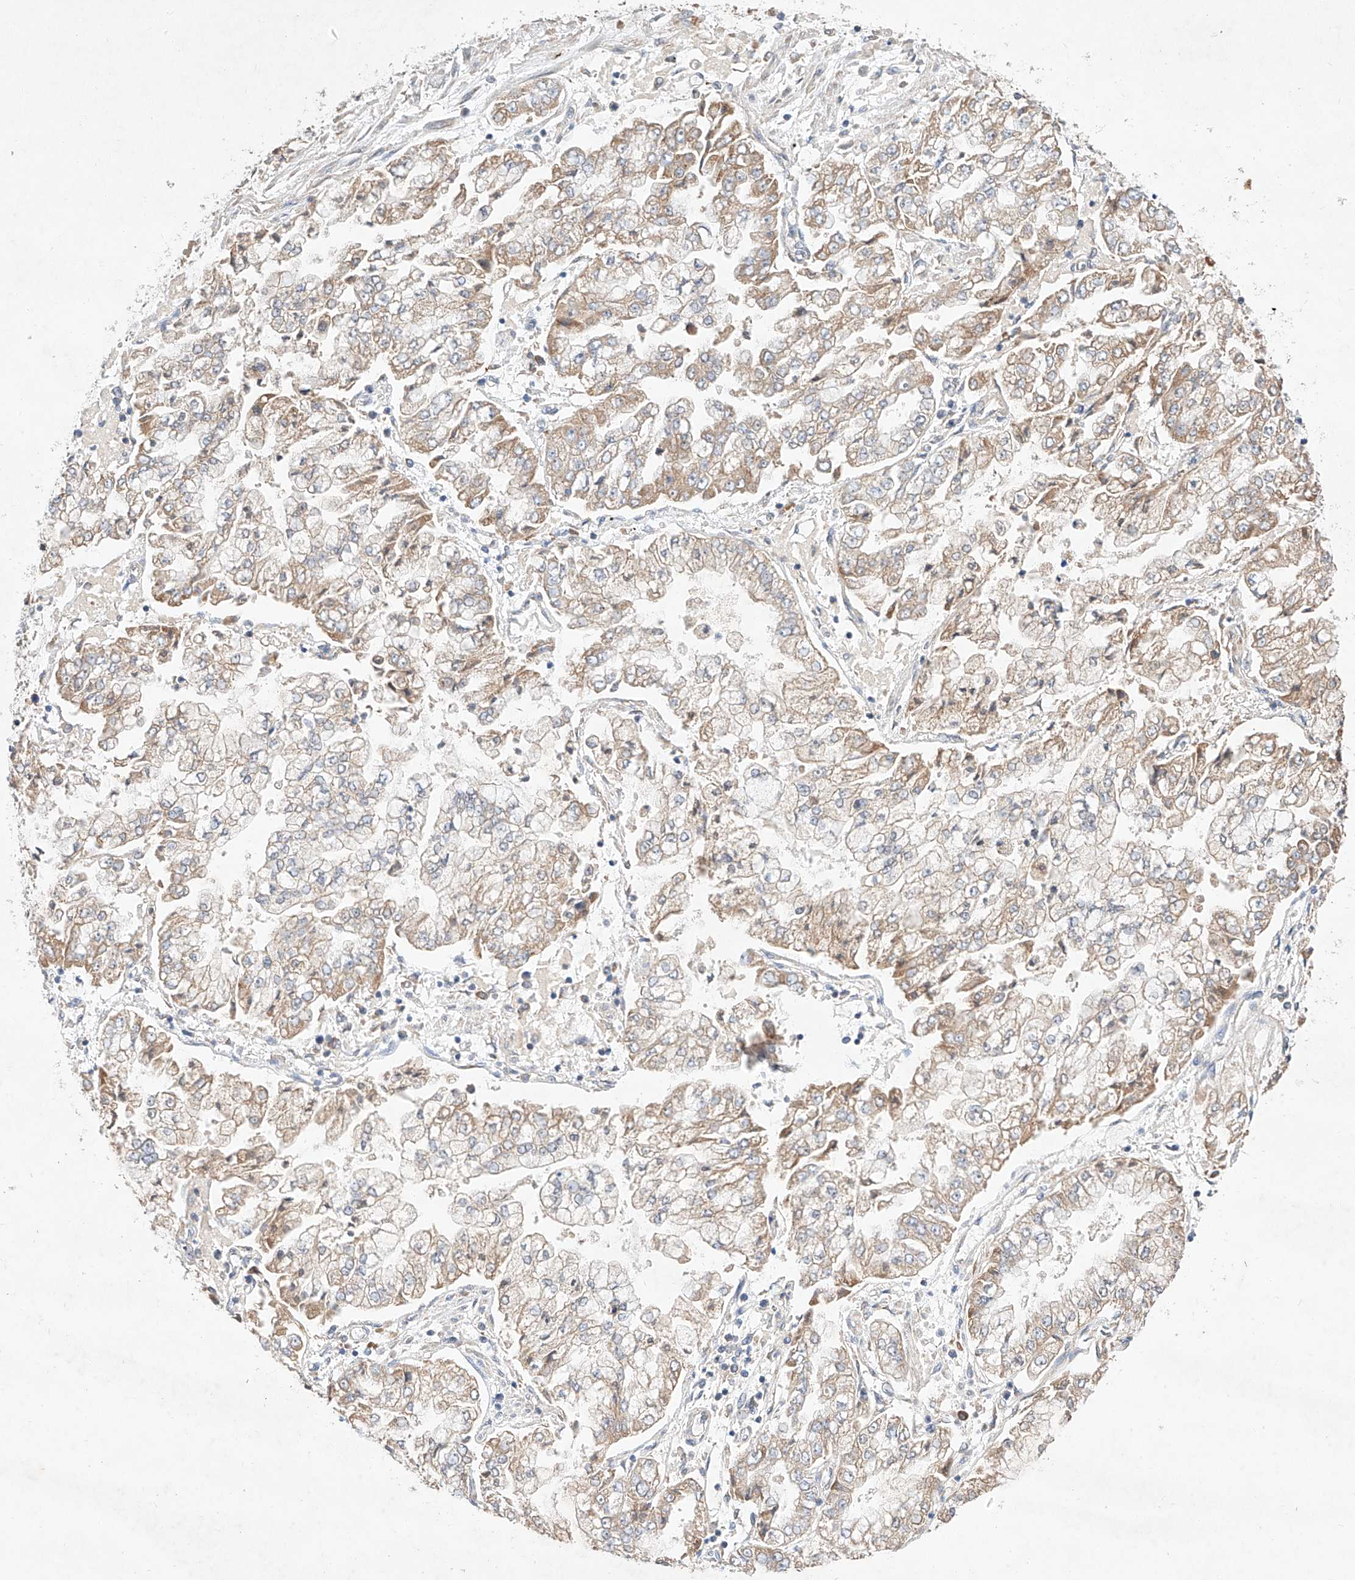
{"staining": {"intensity": "moderate", "quantity": ">75%", "location": "cytoplasmic/membranous"}, "tissue": "stomach cancer", "cell_type": "Tumor cells", "image_type": "cancer", "snomed": [{"axis": "morphology", "description": "Adenocarcinoma, NOS"}, {"axis": "topography", "description": "Stomach"}], "caption": "The image reveals immunohistochemical staining of stomach cancer (adenocarcinoma). There is moderate cytoplasmic/membranous expression is appreciated in approximately >75% of tumor cells.", "gene": "C6orf118", "patient": {"sex": "male", "age": 76}}